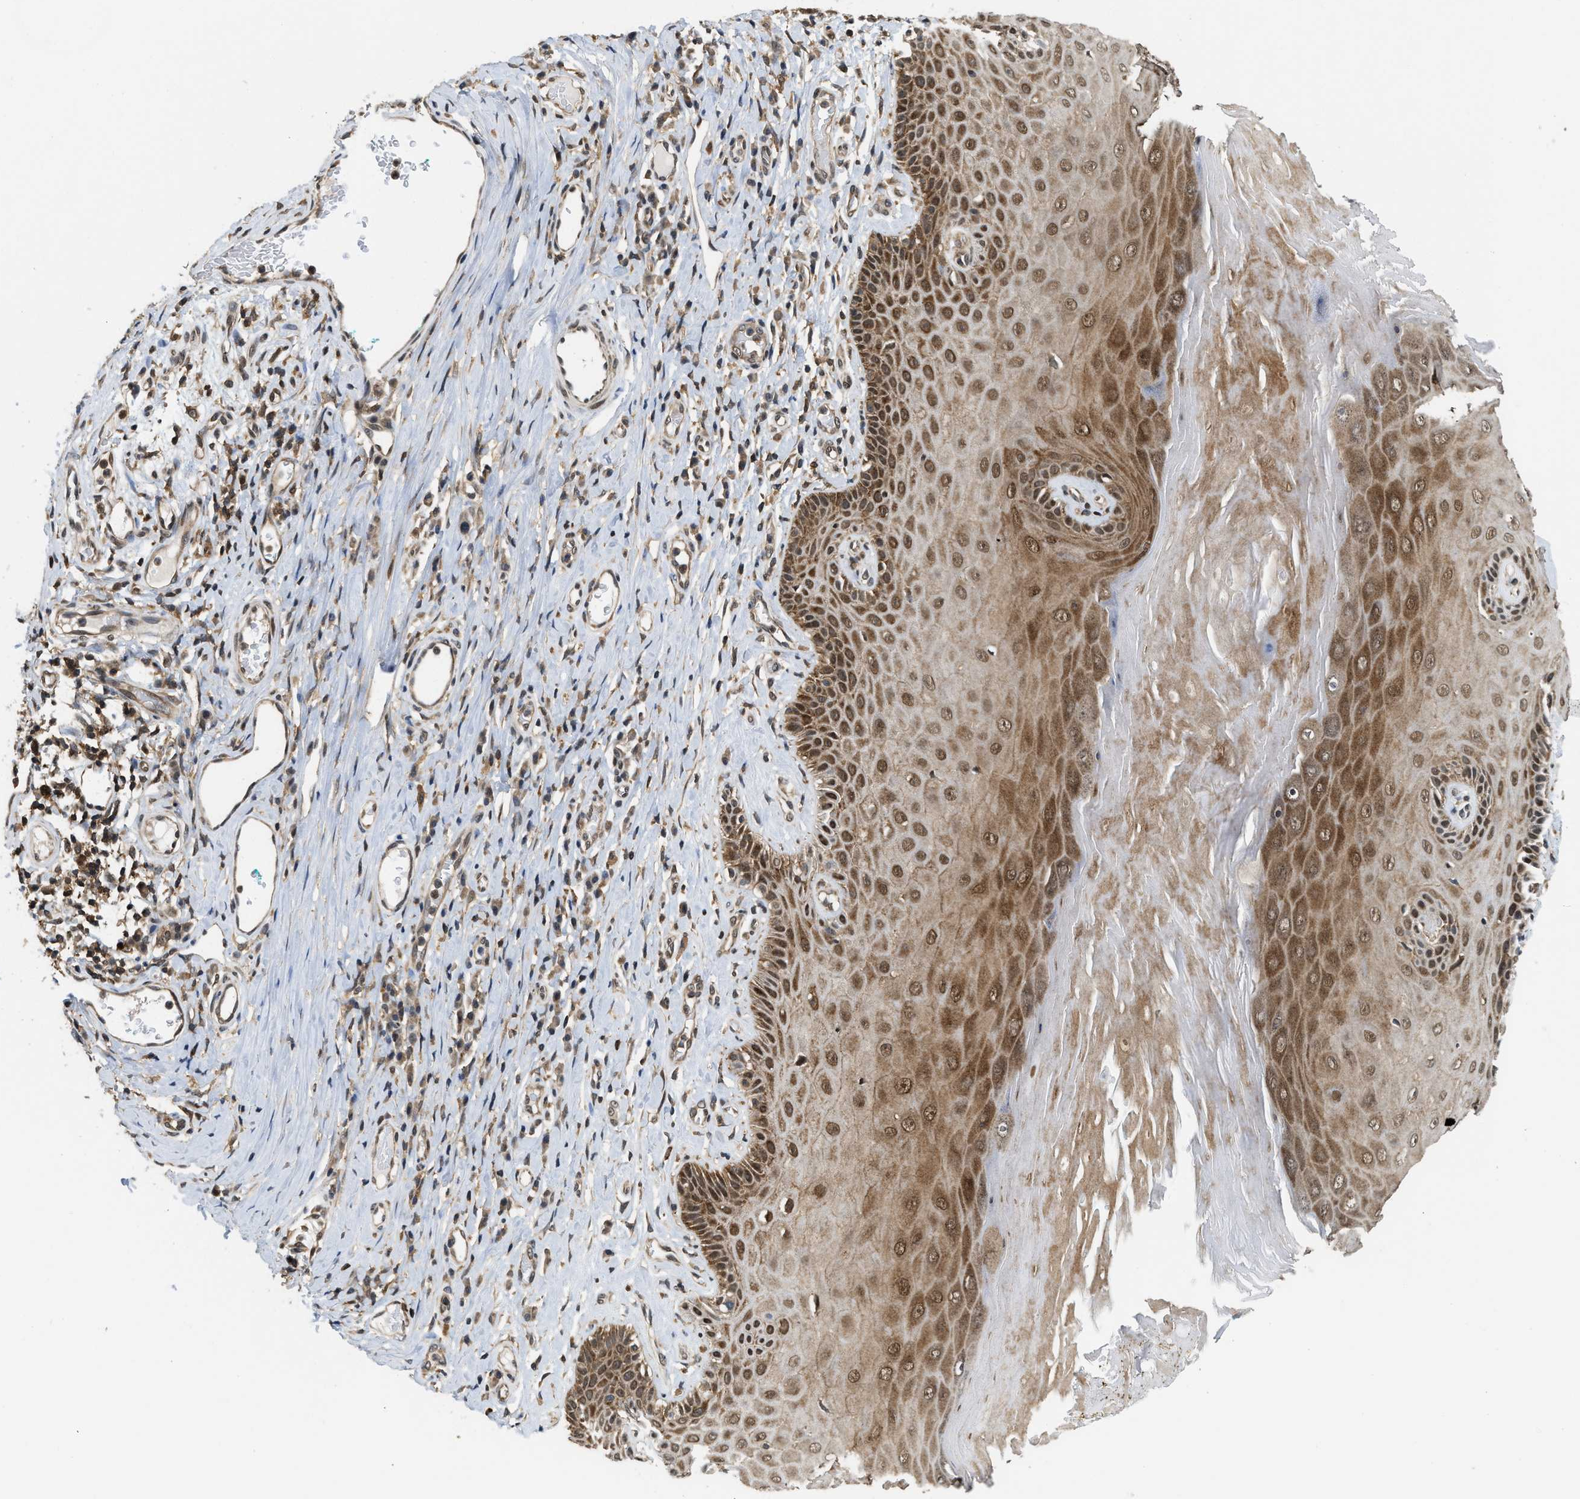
{"staining": {"intensity": "moderate", "quantity": ">75%", "location": "cytoplasmic/membranous,nuclear"}, "tissue": "skin", "cell_type": "Epidermal cells", "image_type": "normal", "snomed": [{"axis": "morphology", "description": "Normal tissue, NOS"}, {"axis": "topography", "description": "Vulva"}], "caption": "IHC (DAB (3,3'-diaminobenzidine)) staining of unremarkable human skin displays moderate cytoplasmic/membranous,nuclear protein positivity in approximately >75% of epidermal cells. The staining is performed using DAB (3,3'-diaminobenzidine) brown chromogen to label protein expression. The nuclei are counter-stained blue using hematoxylin.", "gene": "ATF7IP", "patient": {"sex": "female", "age": 73}}